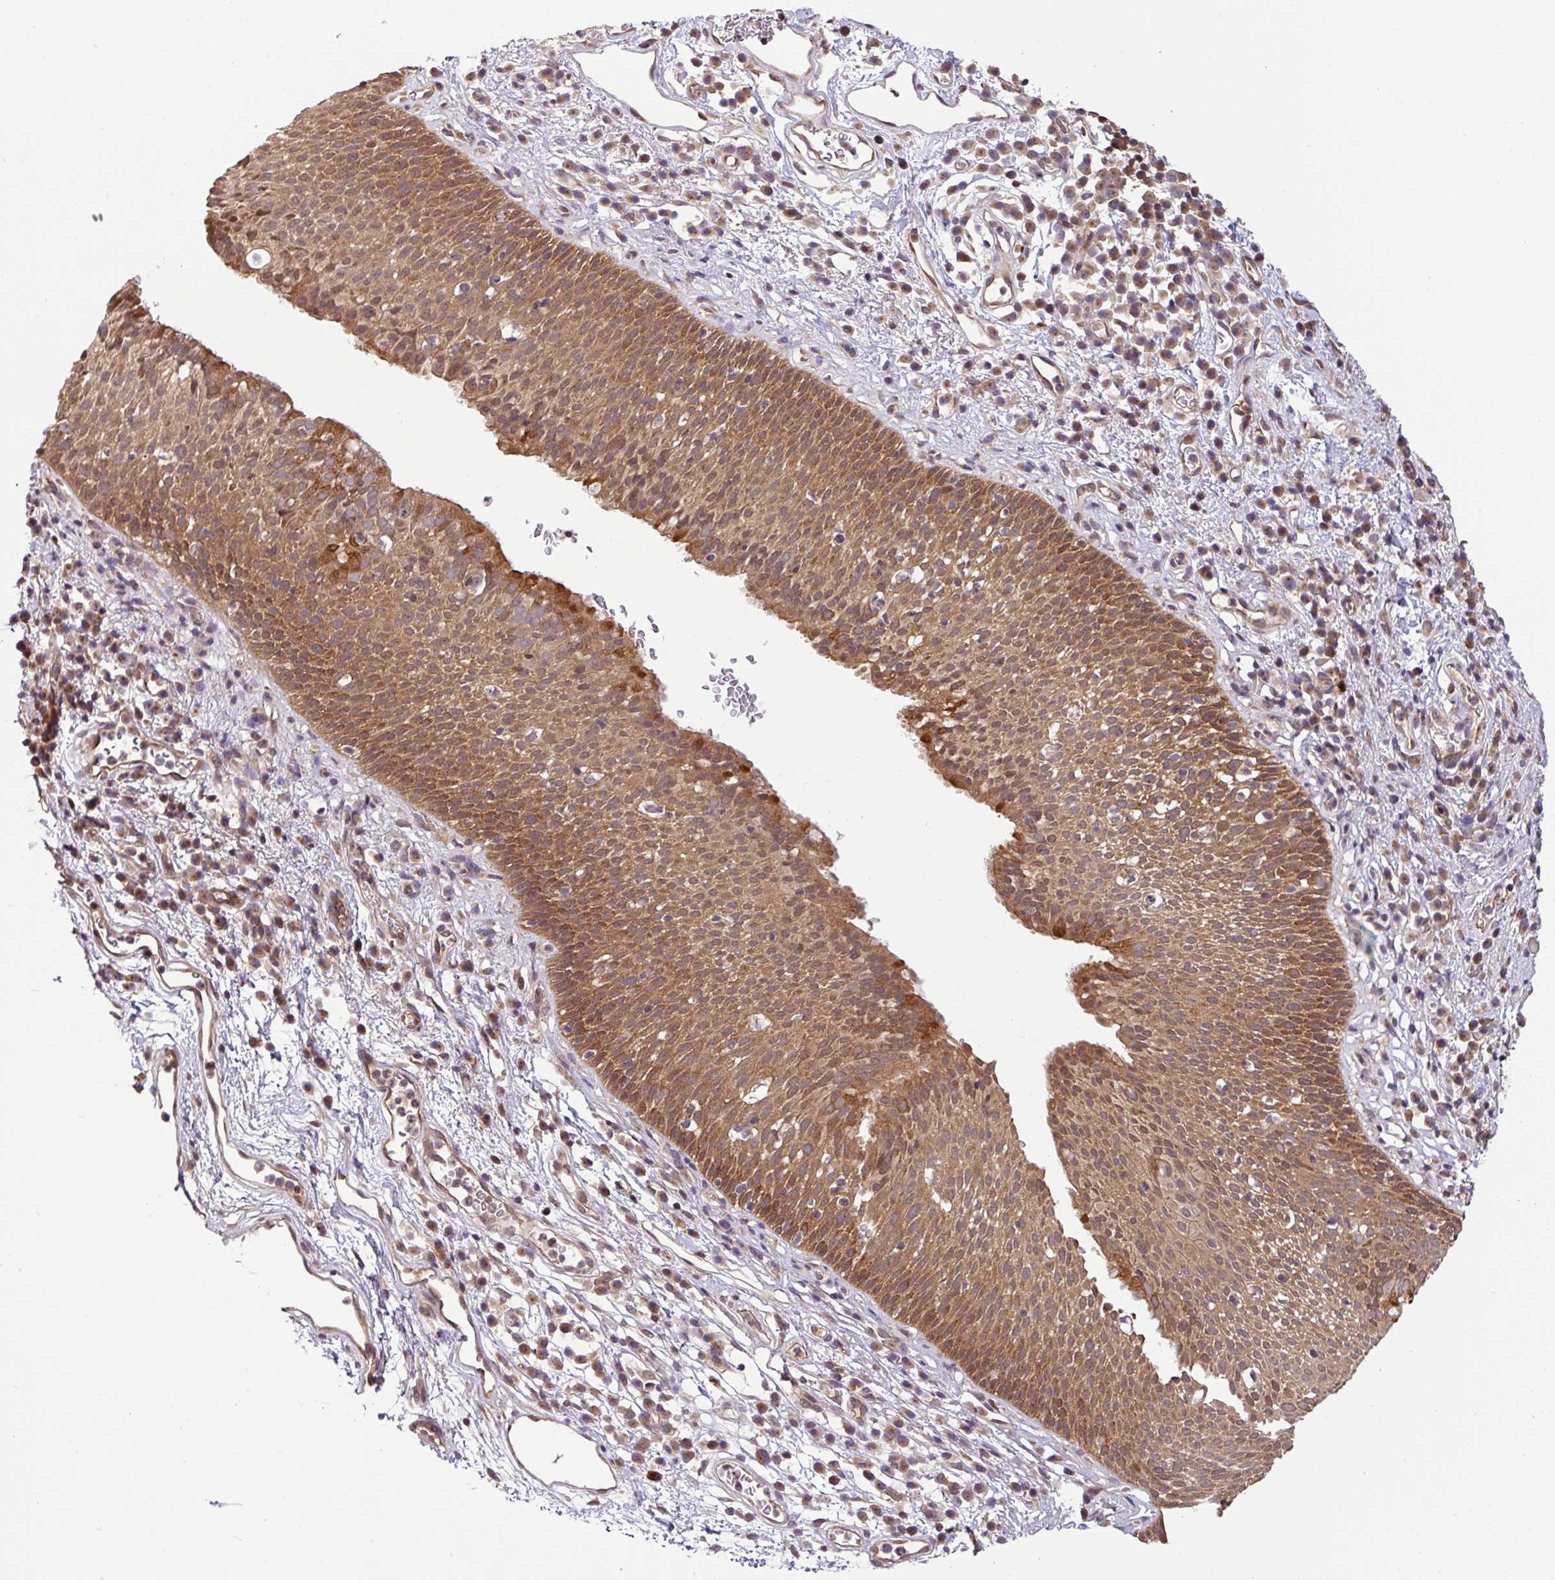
{"staining": {"intensity": "moderate", "quantity": ">75%", "location": "cytoplasmic/membranous,nuclear"}, "tissue": "nasopharynx", "cell_type": "Respiratory epithelial cells", "image_type": "normal", "snomed": [{"axis": "morphology", "description": "Normal tissue, NOS"}, {"axis": "topography", "description": "Lymph node"}, {"axis": "topography", "description": "Cartilage tissue"}, {"axis": "topography", "description": "Nasopharynx"}], "caption": "A brown stain highlights moderate cytoplasmic/membranous,nuclear expression of a protein in respiratory epithelial cells of normal nasopharynx. (IHC, brightfield microscopy, high magnification).", "gene": "SHB", "patient": {"sex": "male", "age": 63}}